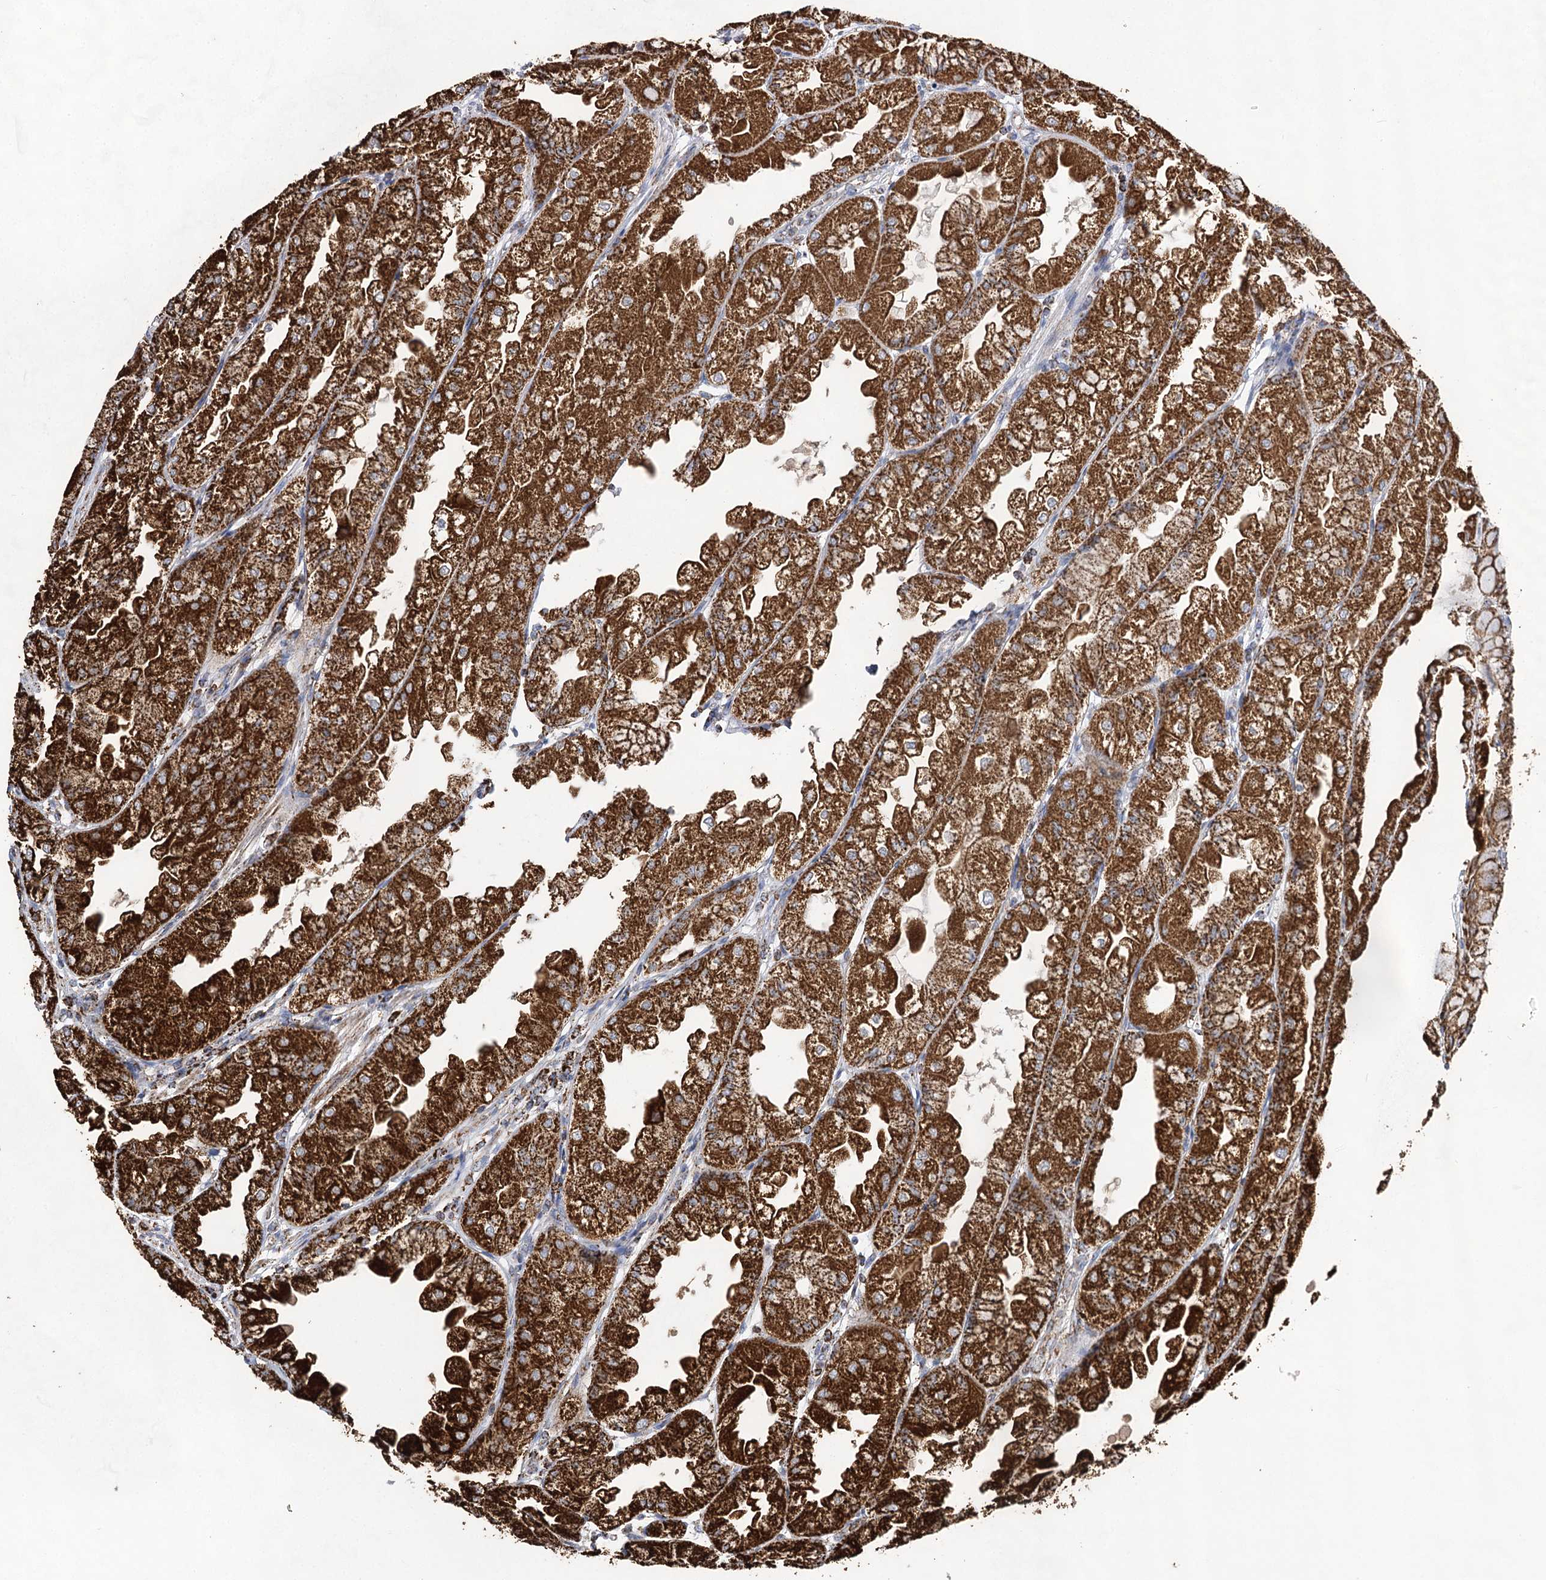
{"staining": {"intensity": "strong", "quantity": ">75%", "location": "cytoplasmic/membranous"}, "tissue": "stomach", "cell_type": "Glandular cells", "image_type": "normal", "snomed": [{"axis": "morphology", "description": "Normal tissue, NOS"}, {"axis": "topography", "description": "Stomach, upper"}], "caption": "DAB immunohistochemical staining of benign human stomach shows strong cytoplasmic/membranous protein staining in approximately >75% of glandular cells. (DAB = brown stain, brightfield microscopy at high magnification).", "gene": "NADK2", "patient": {"sex": "male", "age": 47}}